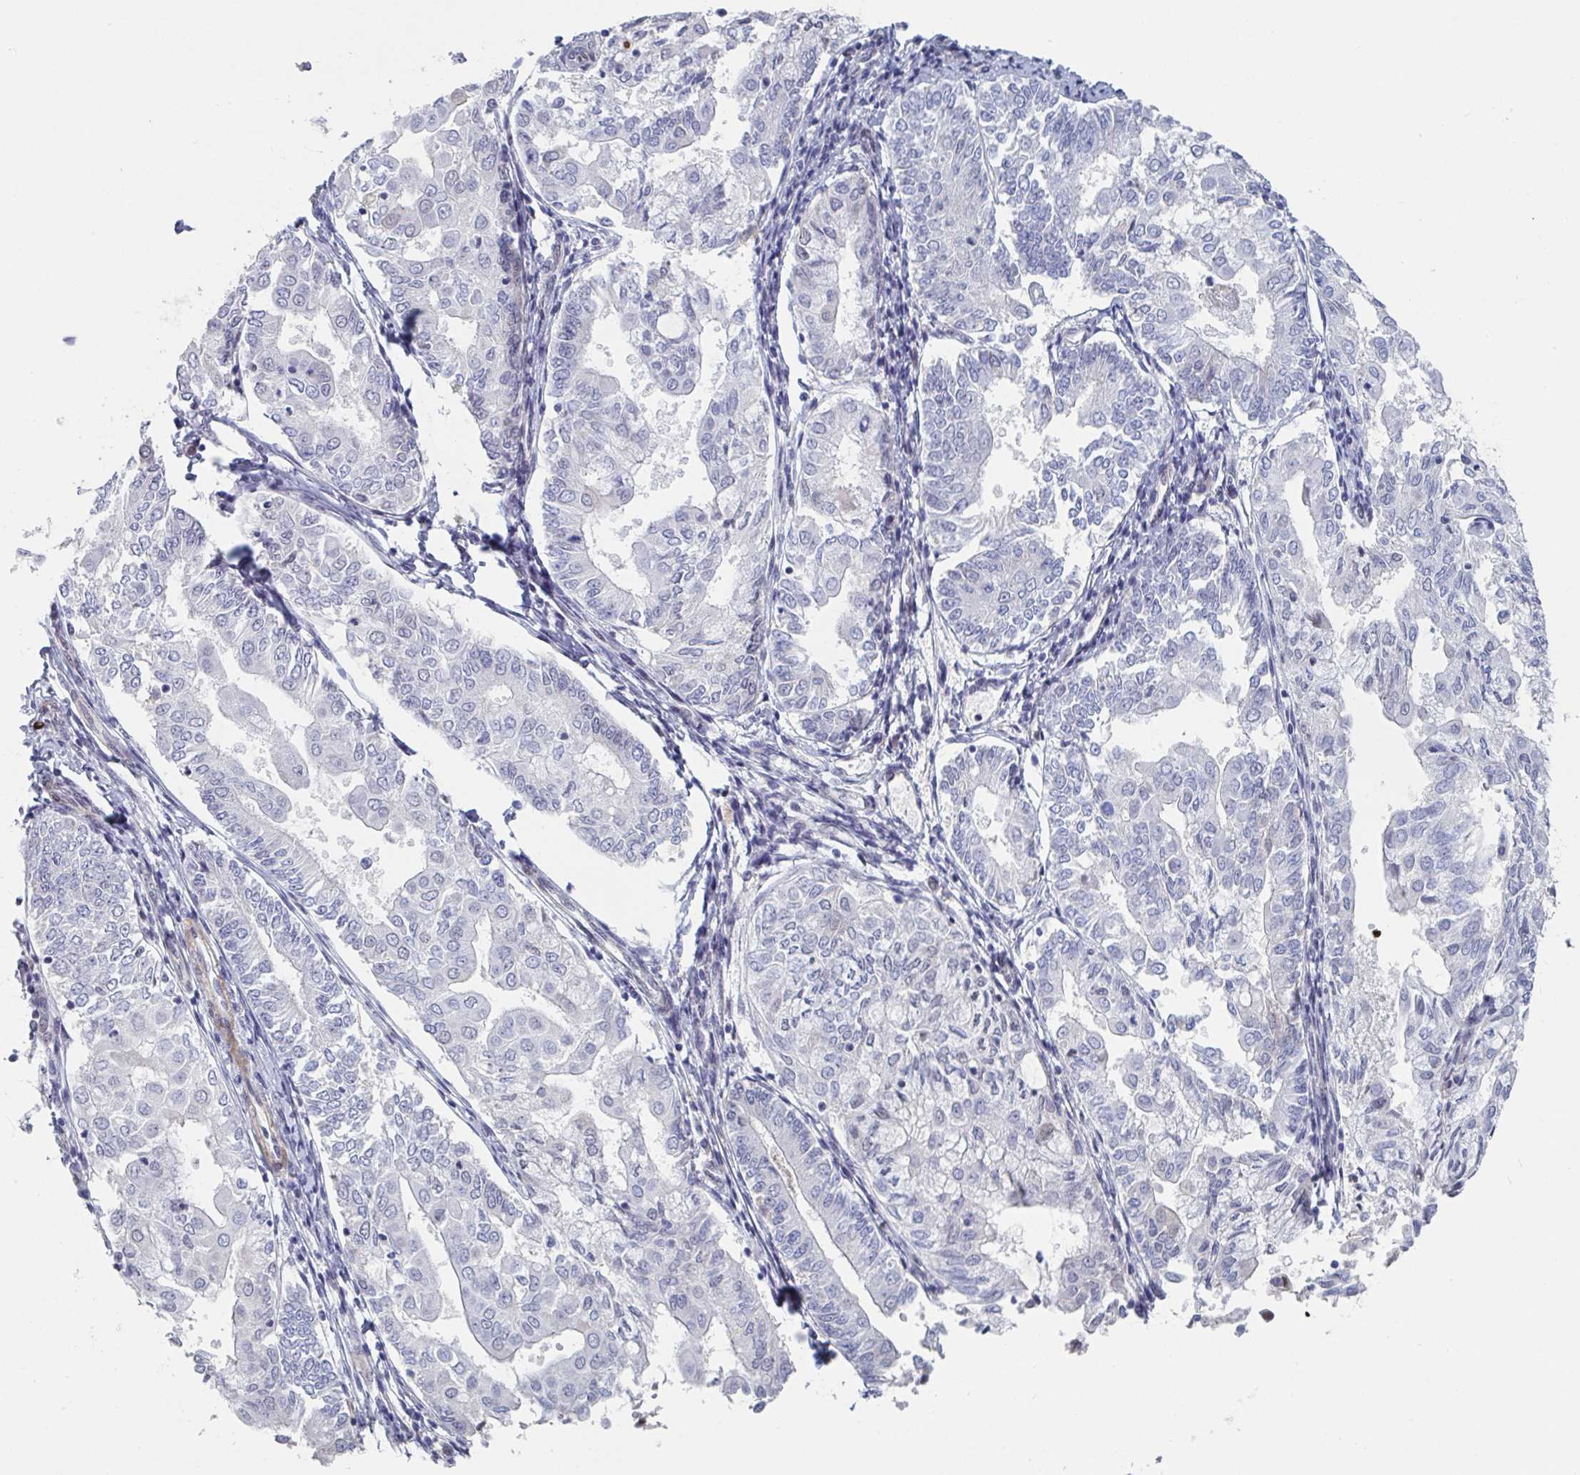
{"staining": {"intensity": "negative", "quantity": "none", "location": "none"}, "tissue": "endometrial cancer", "cell_type": "Tumor cells", "image_type": "cancer", "snomed": [{"axis": "morphology", "description": "Adenocarcinoma, NOS"}, {"axis": "topography", "description": "Endometrium"}], "caption": "The image reveals no significant staining in tumor cells of endometrial cancer.", "gene": "BCL7B", "patient": {"sex": "female", "age": 68}}